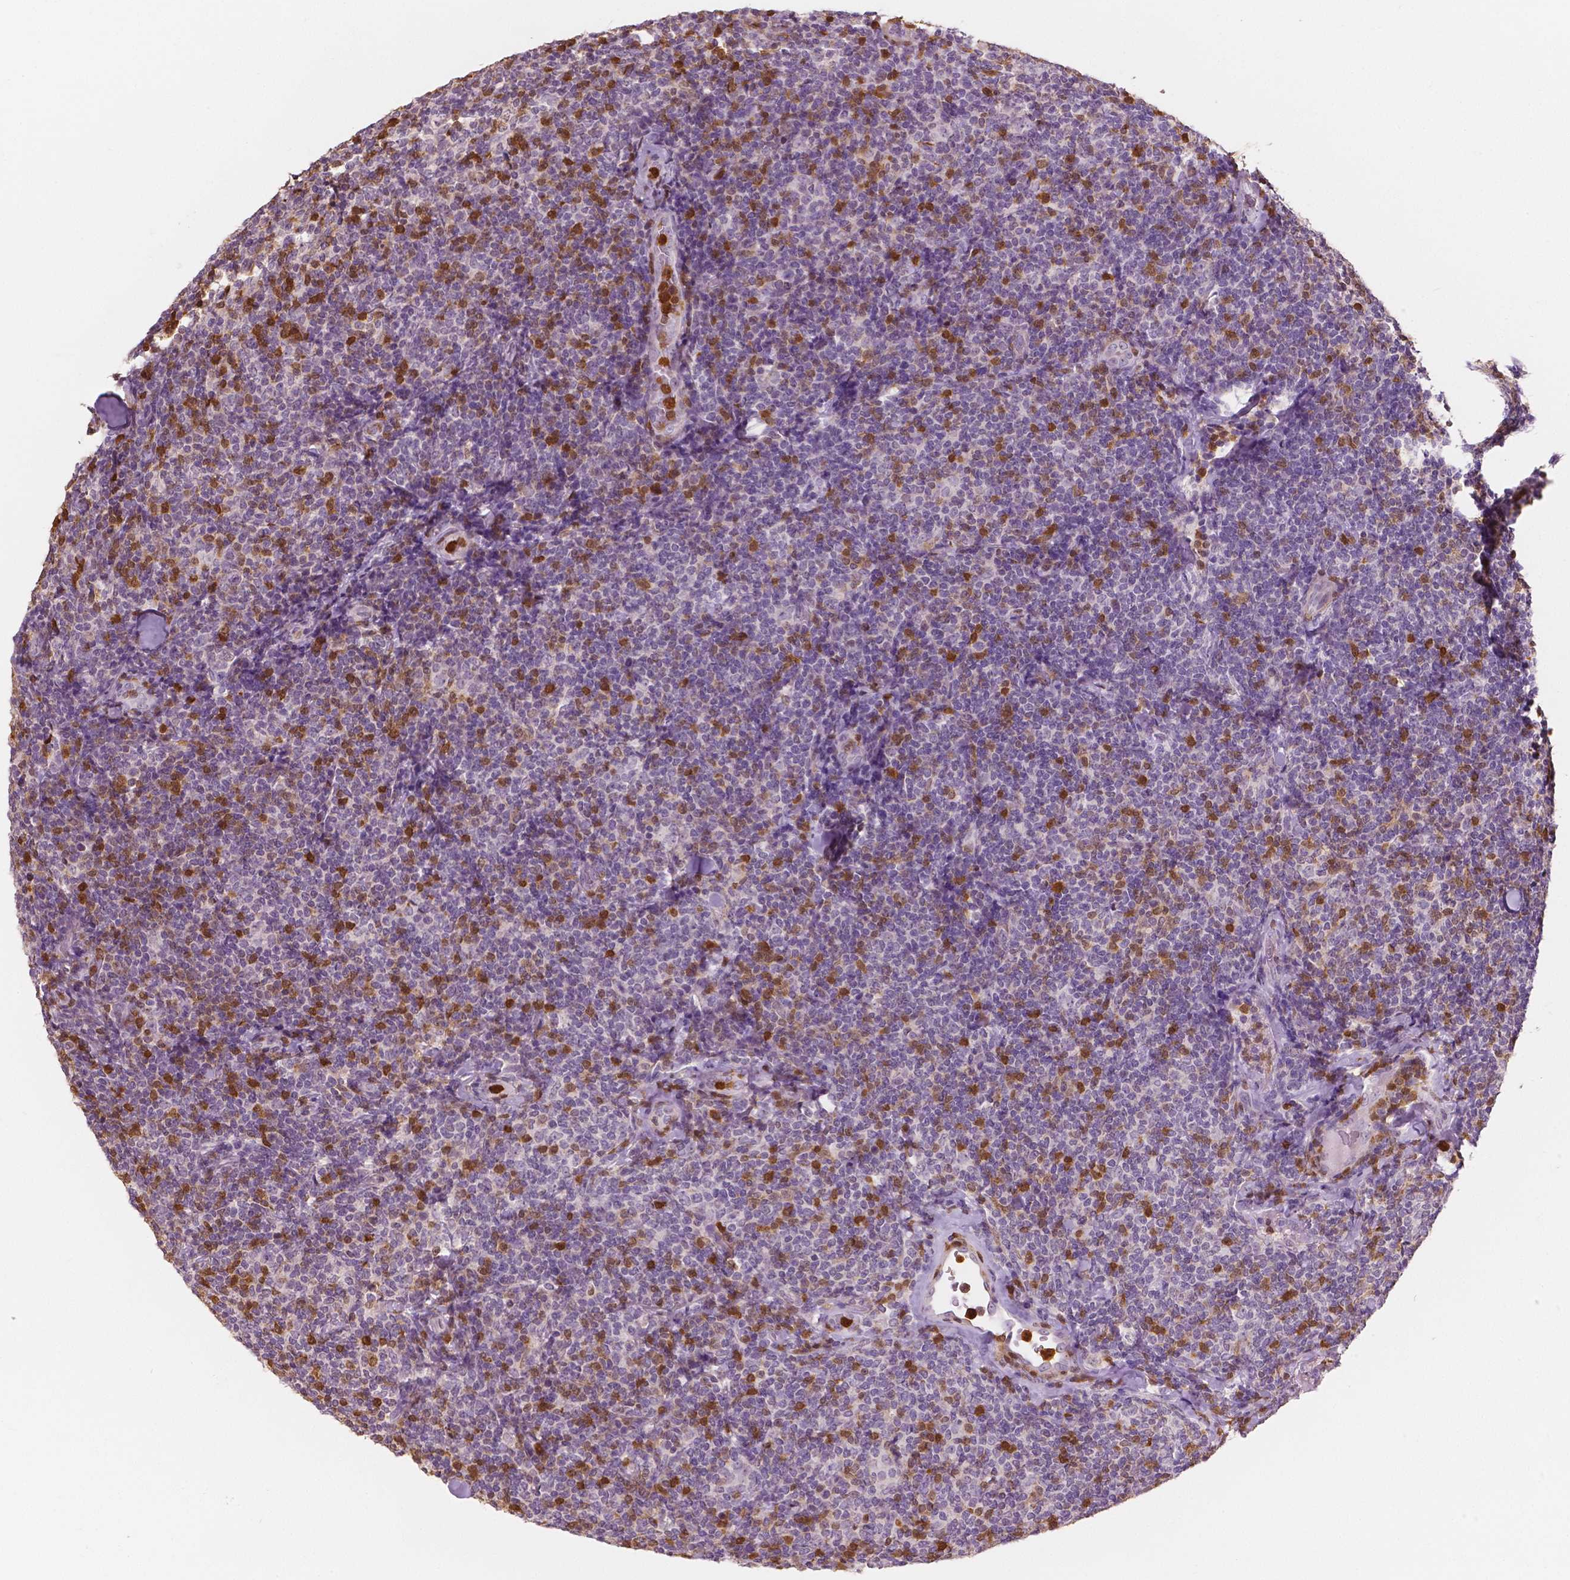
{"staining": {"intensity": "strong", "quantity": "<25%", "location": "cytoplasmic/membranous,nuclear"}, "tissue": "lymphoma", "cell_type": "Tumor cells", "image_type": "cancer", "snomed": [{"axis": "morphology", "description": "Malignant lymphoma, non-Hodgkin's type, Low grade"}, {"axis": "topography", "description": "Lymph node"}], "caption": "Lymphoma stained with a brown dye demonstrates strong cytoplasmic/membranous and nuclear positive positivity in approximately <25% of tumor cells.", "gene": "S100A4", "patient": {"sex": "female", "age": 56}}